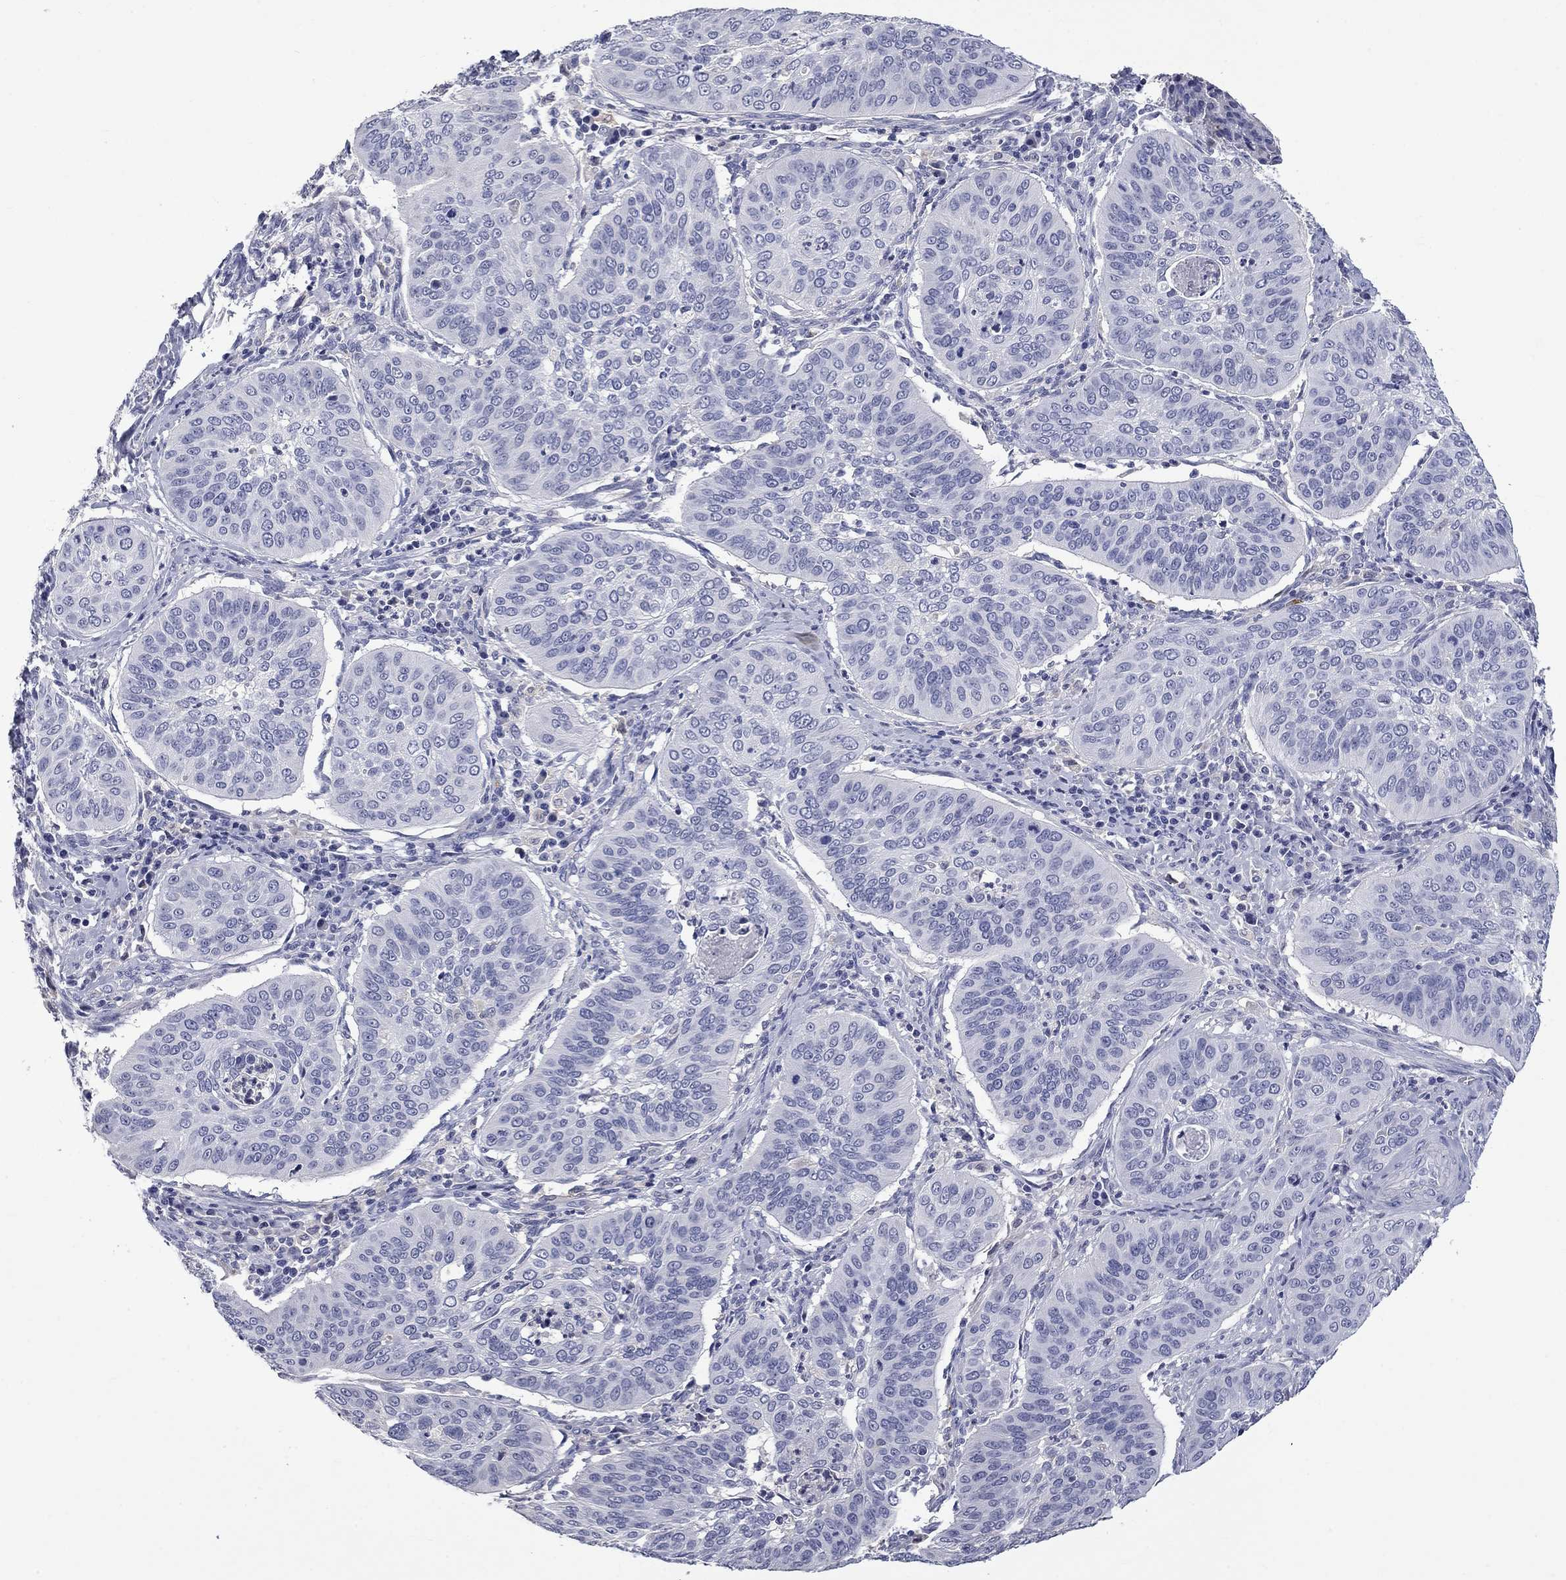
{"staining": {"intensity": "negative", "quantity": "none", "location": "none"}, "tissue": "cervical cancer", "cell_type": "Tumor cells", "image_type": "cancer", "snomed": [{"axis": "morphology", "description": "Normal tissue, NOS"}, {"axis": "morphology", "description": "Squamous cell carcinoma, NOS"}, {"axis": "topography", "description": "Cervix"}], "caption": "Immunohistochemistry (IHC) histopathology image of human squamous cell carcinoma (cervical) stained for a protein (brown), which shows no positivity in tumor cells. Nuclei are stained in blue.", "gene": "PLEK", "patient": {"sex": "female", "age": 39}}